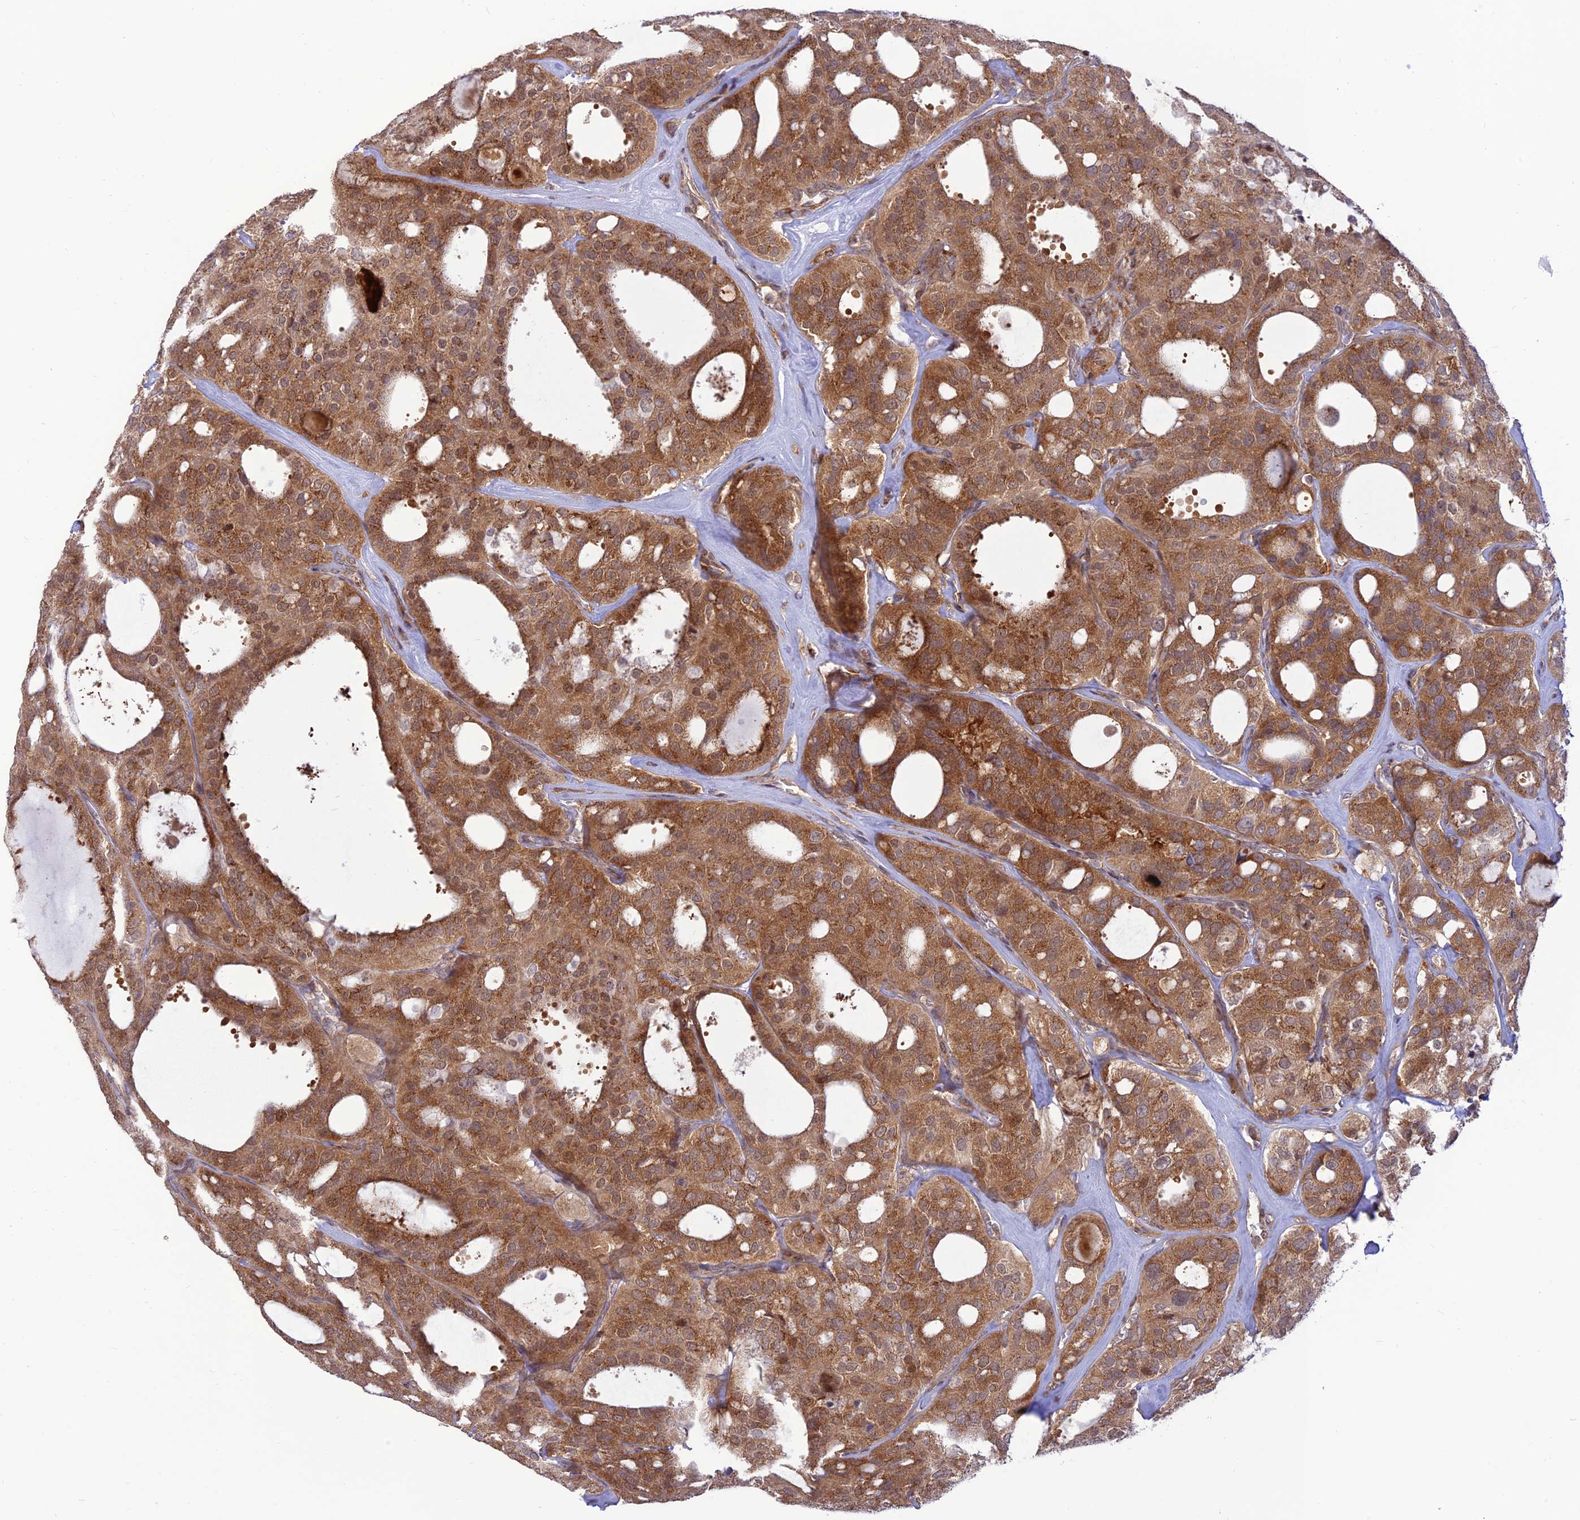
{"staining": {"intensity": "moderate", "quantity": "25%-75%", "location": "cytoplasmic/membranous"}, "tissue": "thyroid cancer", "cell_type": "Tumor cells", "image_type": "cancer", "snomed": [{"axis": "morphology", "description": "Follicular adenoma carcinoma, NOS"}, {"axis": "topography", "description": "Thyroid gland"}], "caption": "Immunohistochemistry (IHC) (DAB) staining of thyroid cancer (follicular adenoma carcinoma) reveals moderate cytoplasmic/membranous protein staining in about 25%-75% of tumor cells. The staining was performed using DAB to visualize the protein expression in brown, while the nuclei were stained in blue with hematoxylin (Magnification: 20x).", "gene": "GOLGA3", "patient": {"sex": "male", "age": 75}}